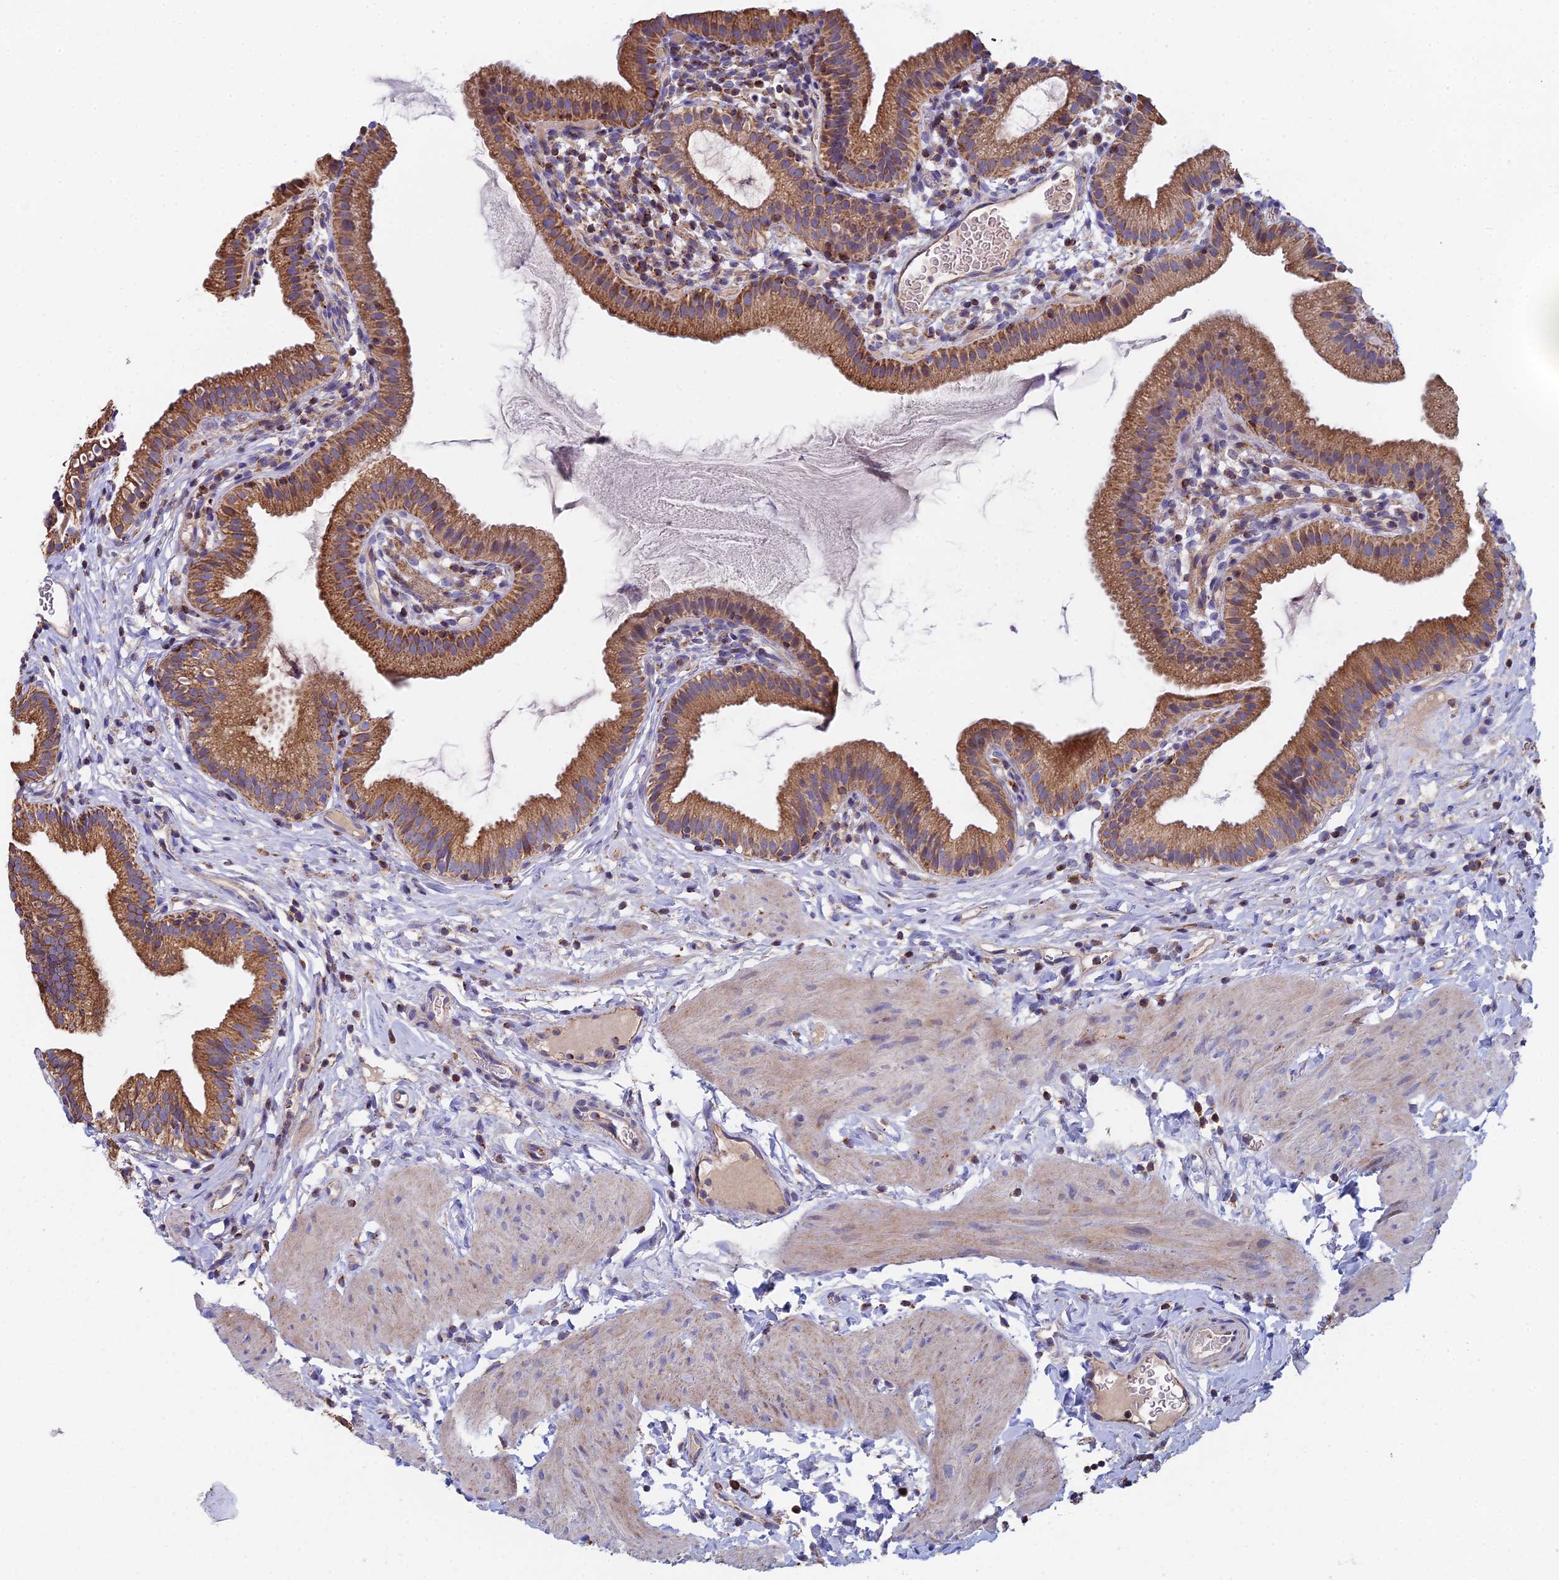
{"staining": {"intensity": "moderate", "quantity": ">75%", "location": "cytoplasmic/membranous"}, "tissue": "gallbladder", "cell_type": "Glandular cells", "image_type": "normal", "snomed": [{"axis": "morphology", "description": "Normal tissue, NOS"}, {"axis": "topography", "description": "Gallbladder"}], "caption": "Glandular cells display moderate cytoplasmic/membranous positivity in about >75% of cells in unremarkable gallbladder. (DAB (3,3'-diaminobenzidine) IHC, brown staining for protein, blue staining for nuclei).", "gene": "SPOCK2", "patient": {"sex": "female", "age": 46}}